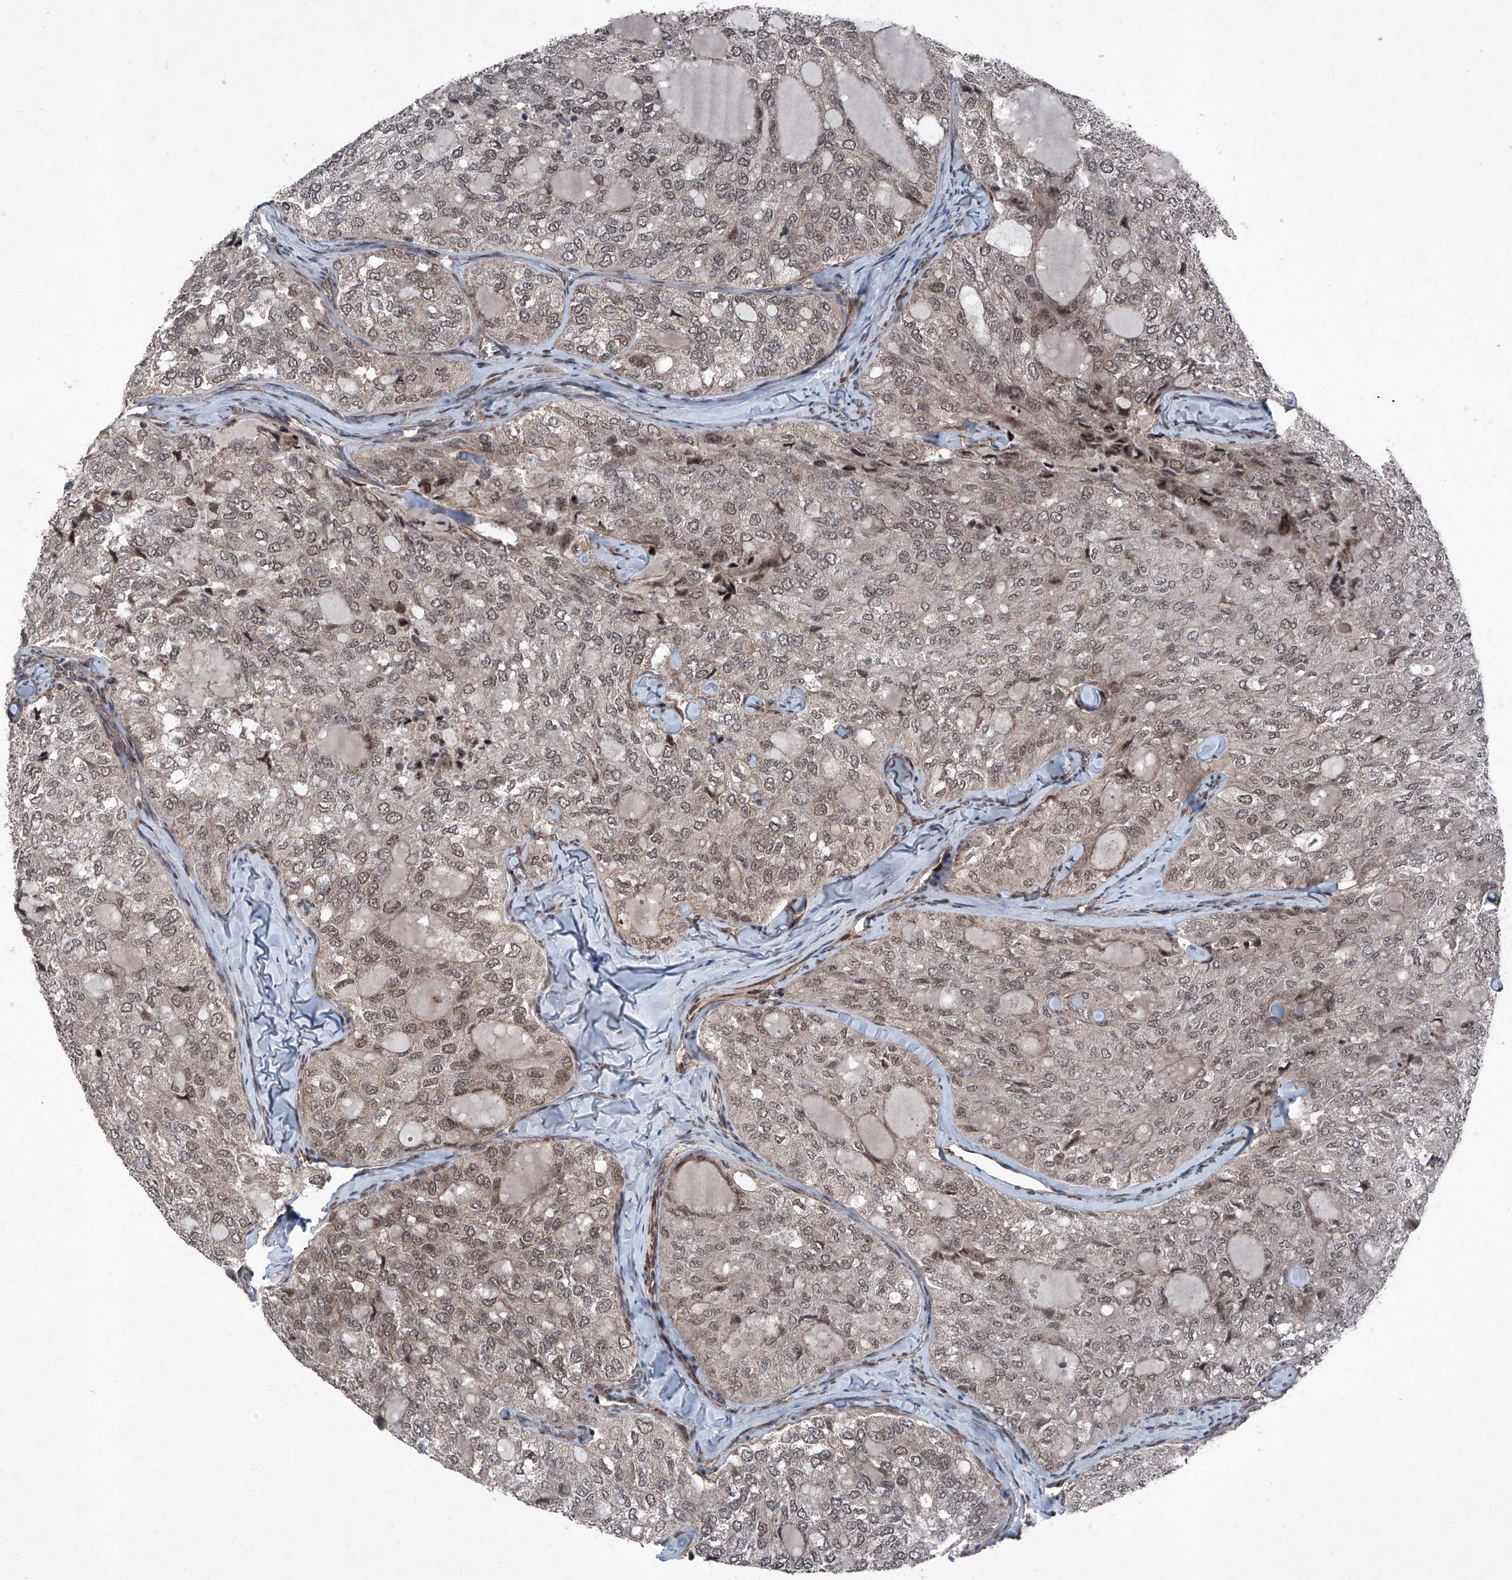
{"staining": {"intensity": "weak", "quantity": ">75%", "location": "nuclear"}, "tissue": "thyroid cancer", "cell_type": "Tumor cells", "image_type": "cancer", "snomed": [{"axis": "morphology", "description": "Follicular adenoma carcinoma, NOS"}, {"axis": "topography", "description": "Thyroid gland"}], "caption": "Weak nuclear expression for a protein is identified in about >75% of tumor cells of follicular adenoma carcinoma (thyroid) using immunohistochemistry.", "gene": "COA7", "patient": {"sex": "male", "age": 75}}